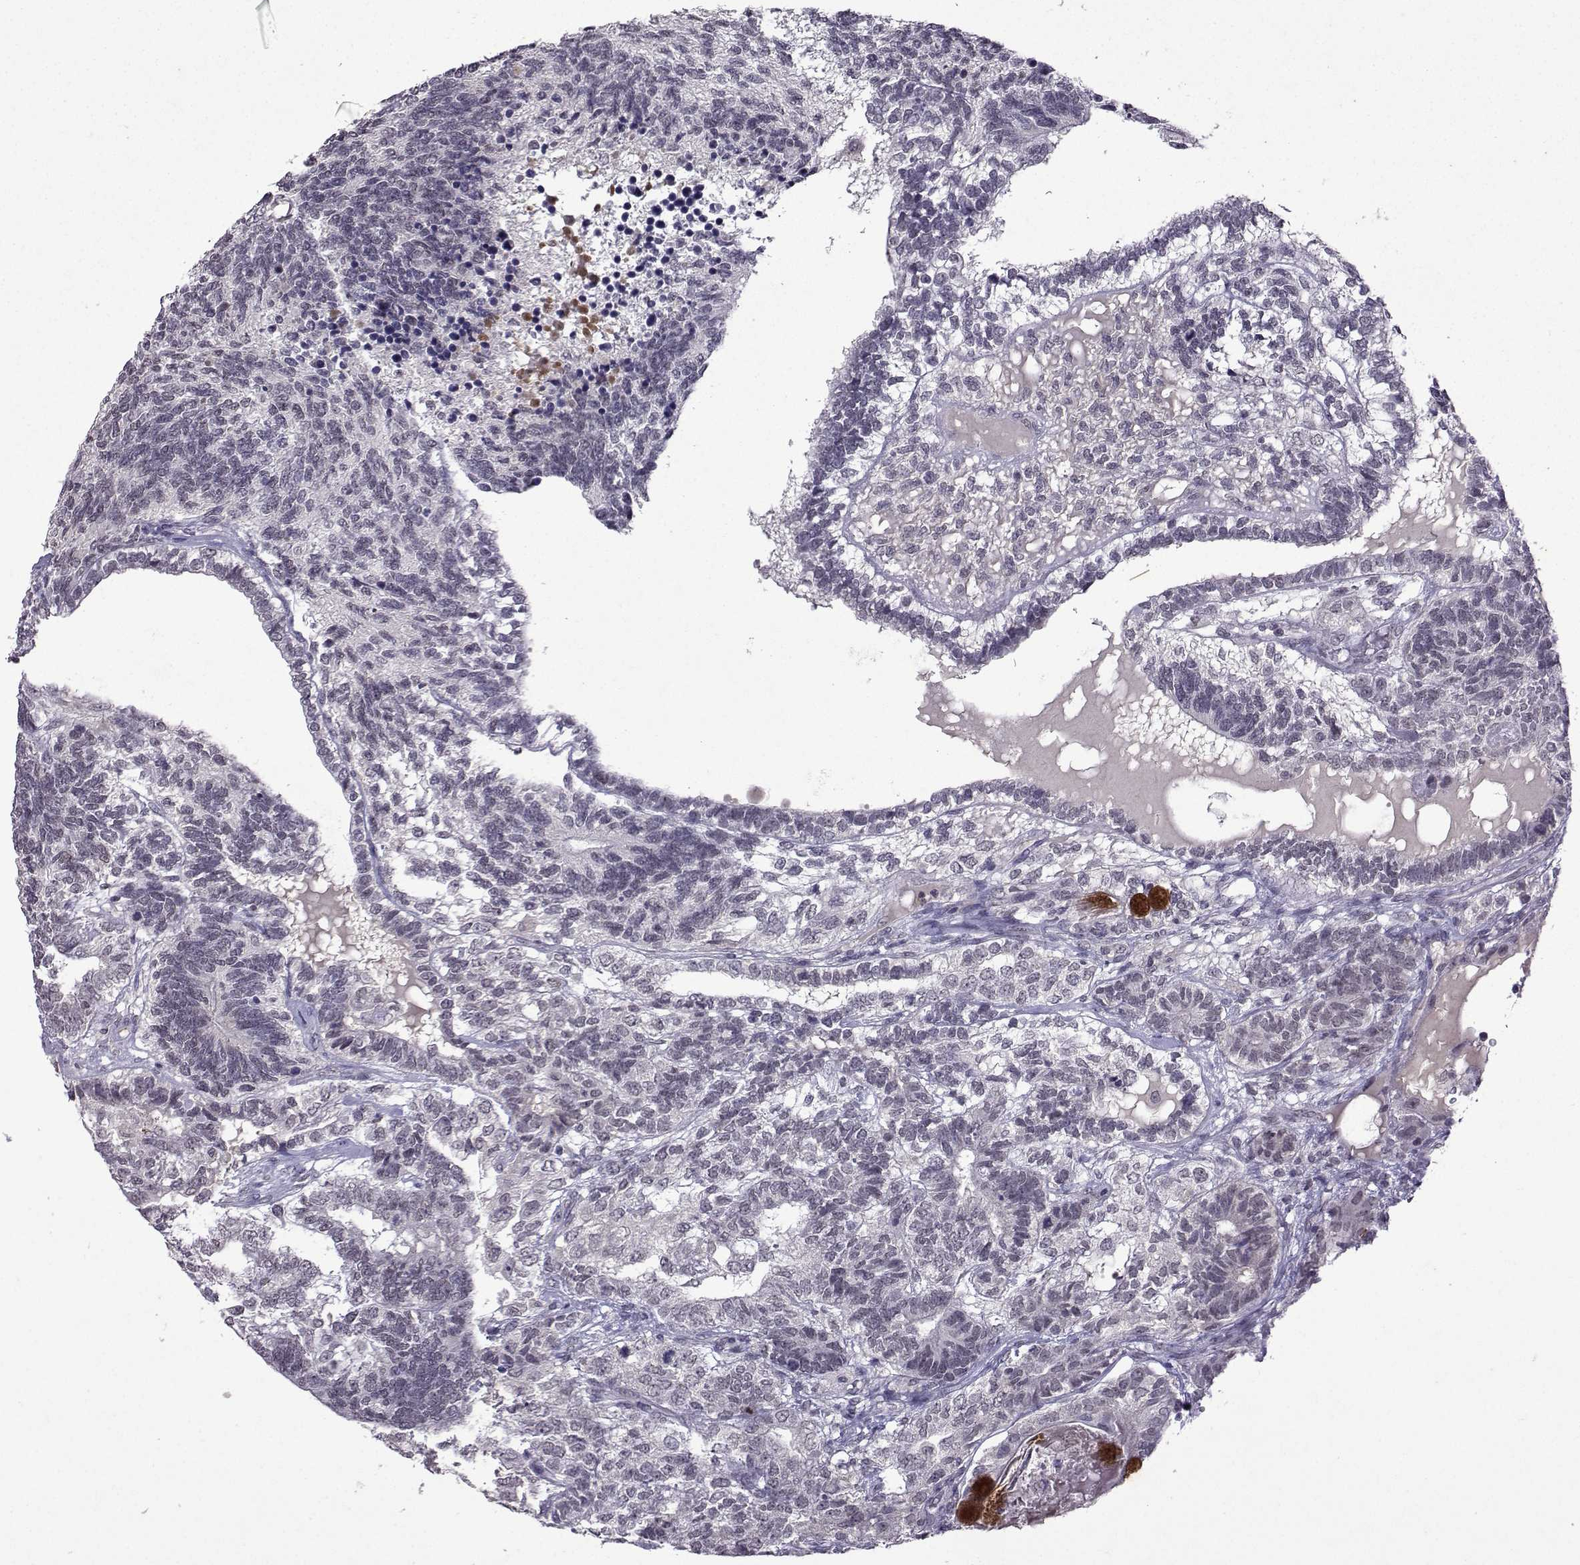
{"staining": {"intensity": "negative", "quantity": "none", "location": "none"}, "tissue": "testis cancer", "cell_type": "Tumor cells", "image_type": "cancer", "snomed": [{"axis": "morphology", "description": "Seminoma, NOS"}, {"axis": "morphology", "description": "Carcinoma, Embryonal, NOS"}, {"axis": "topography", "description": "Testis"}], "caption": "Seminoma (testis) stained for a protein using immunohistochemistry shows no staining tumor cells.", "gene": "CCL28", "patient": {"sex": "male", "age": 41}}